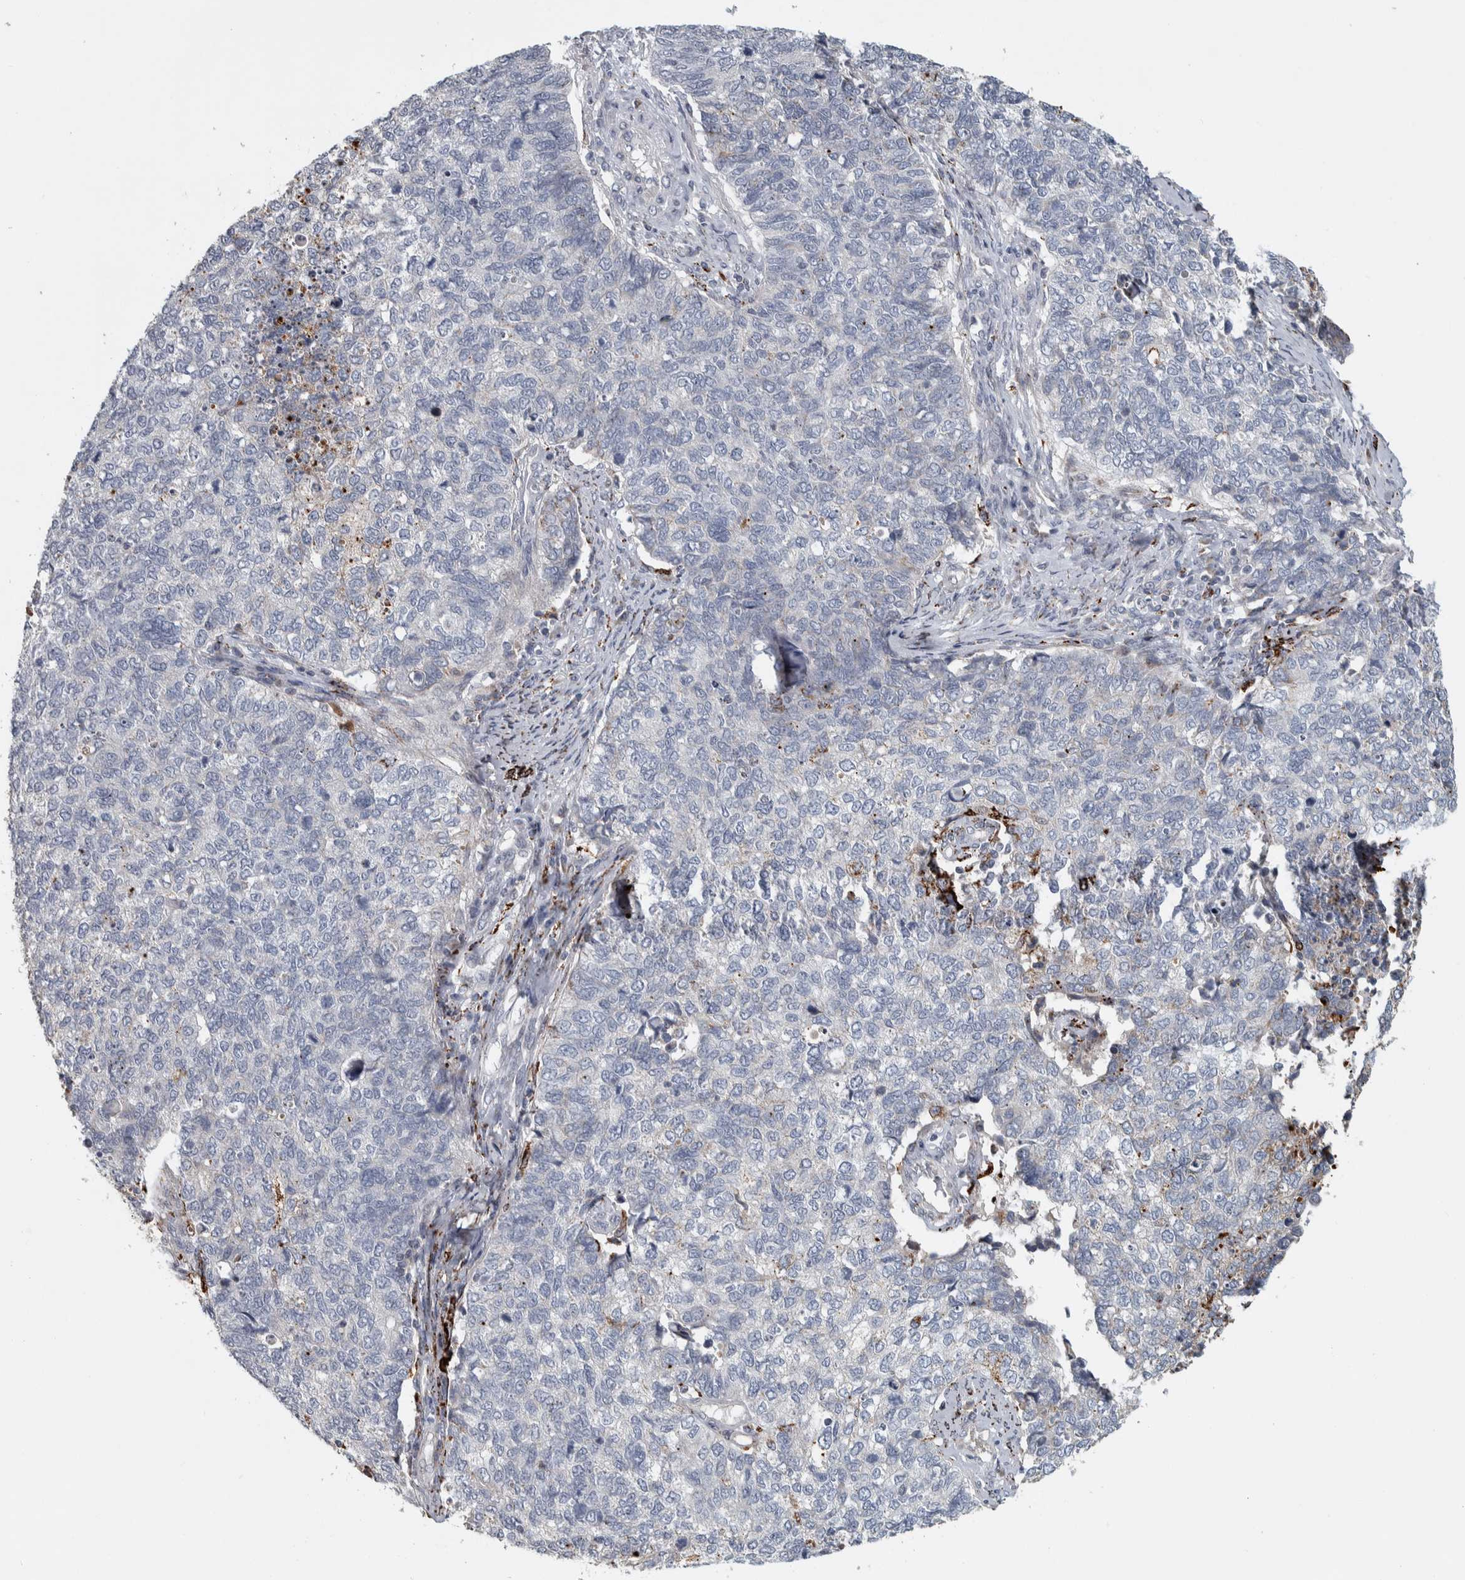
{"staining": {"intensity": "weak", "quantity": "<25%", "location": "cytoplasmic/membranous"}, "tissue": "cervical cancer", "cell_type": "Tumor cells", "image_type": "cancer", "snomed": [{"axis": "morphology", "description": "Squamous cell carcinoma, NOS"}, {"axis": "topography", "description": "Cervix"}], "caption": "Cervical cancer was stained to show a protein in brown. There is no significant positivity in tumor cells.", "gene": "FAM78A", "patient": {"sex": "female", "age": 63}}